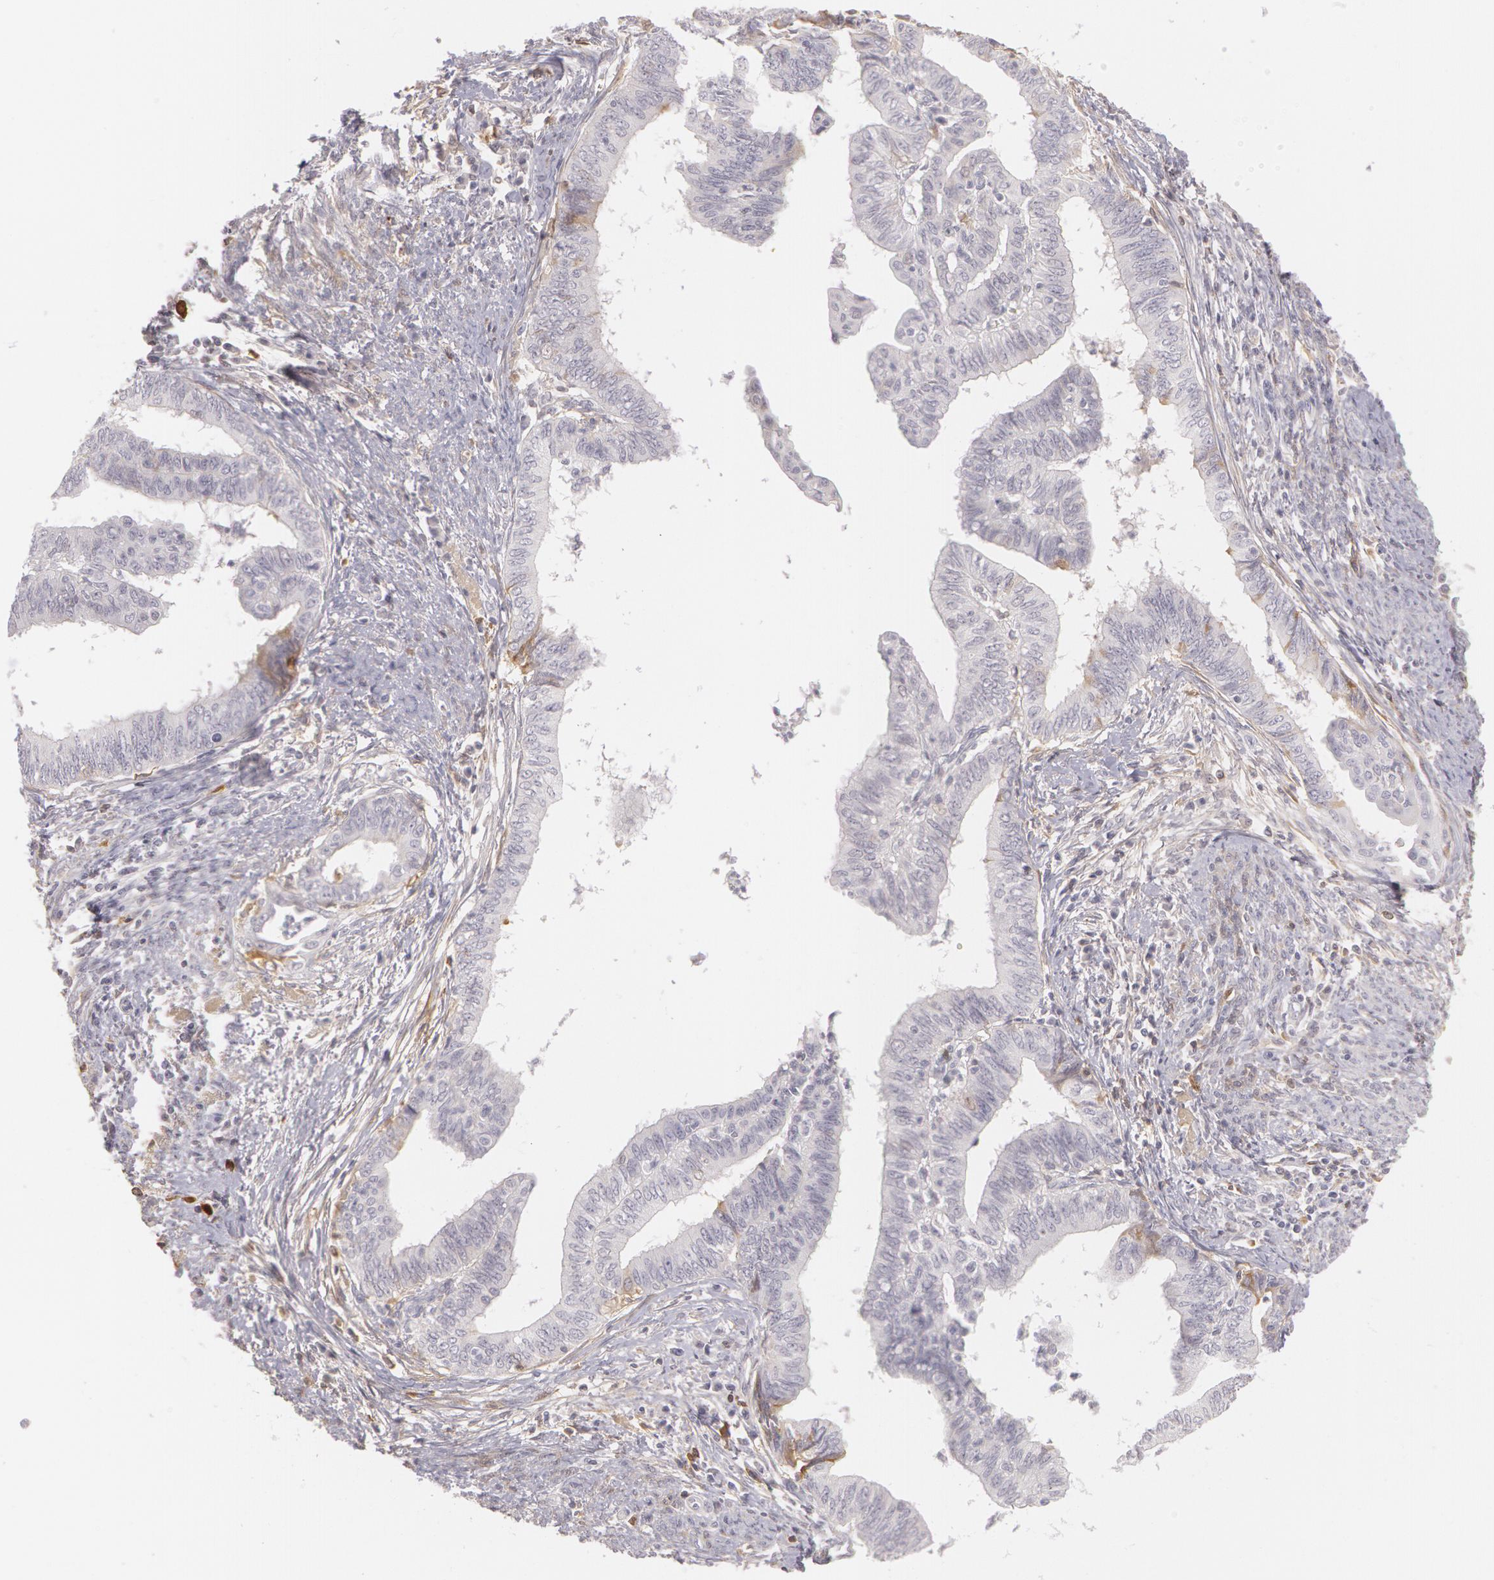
{"staining": {"intensity": "negative", "quantity": "none", "location": "none"}, "tissue": "endometrial cancer", "cell_type": "Tumor cells", "image_type": "cancer", "snomed": [{"axis": "morphology", "description": "Adenocarcinoma, NOS"}, {"axis": "topography", "description": "Endometrium"}], "caption": "Tumor cells show no significant staining in endometrial adenocarcinoma.", "gene": "LBP", "patient": {"sex": "female", "age": 66}}